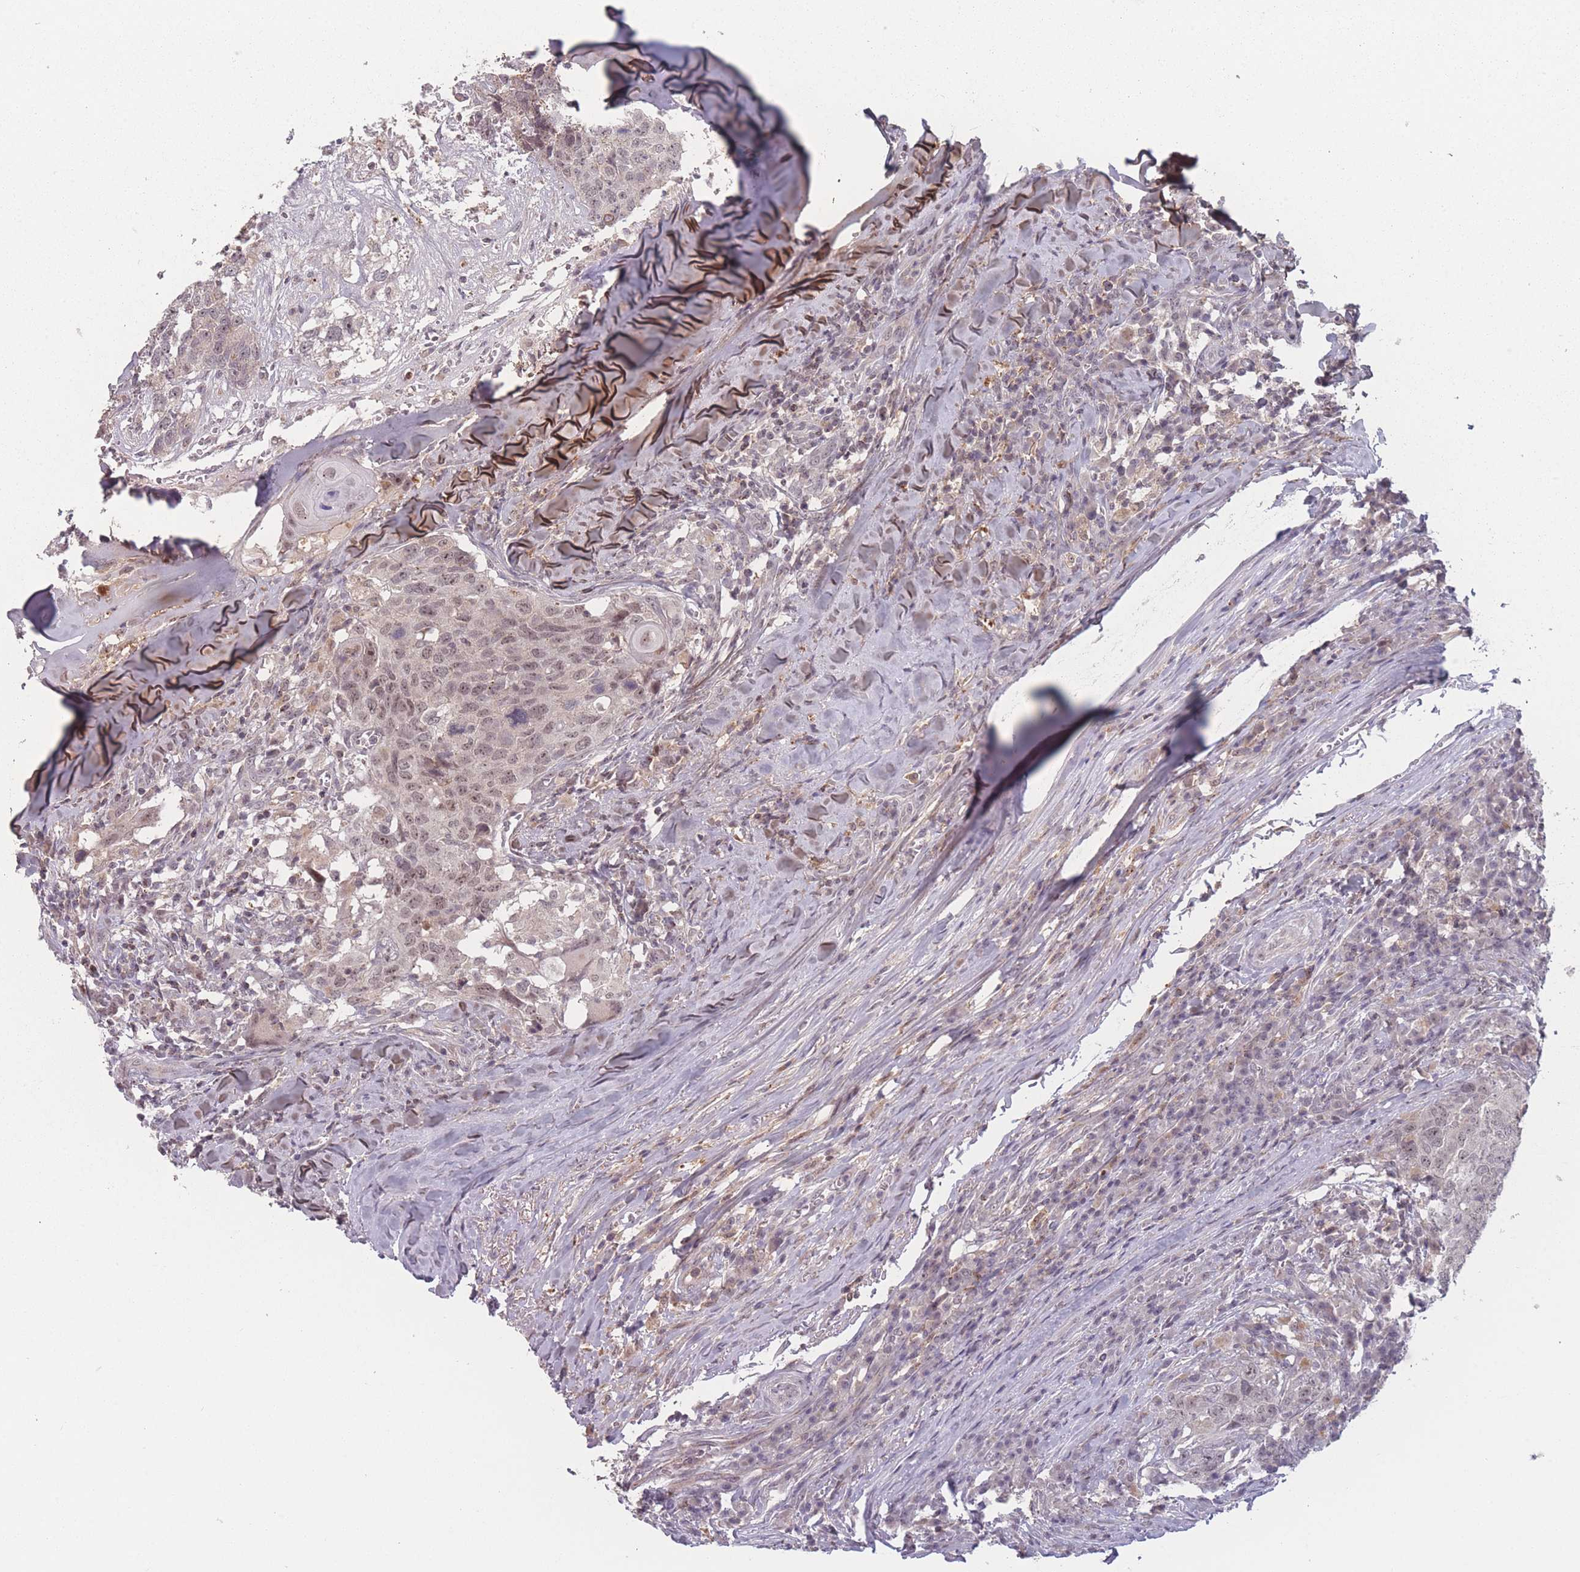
{"staining": {"intensity": "weak", "quantity": ">75%", "location": "nuclear"}, "tissue": "head and neck cancer", "cell_type": "Tumor cells", "image_type": "cancer", "snomed": [{"axis": "morphology", "description": "Normal tissue, NOS"}, {"axis": "morphology", "description": "Squamous cell carcinoma, NOS"}, {"axis": "topography", "description": "Skeletal muscle"}, {"axis": "topography", "description": "Vascular tissue"}, {"axis": "topography", "description": "Peripheral nerve tissue"}, {"axis": "topography", "description": "Head-Neck"}], "caption": "IHC histopathology image of head and neck cancer stained for a protein (brown), which demonstrates low levels of weak nuclear staining in about >75% of tumor cells.", "gene": "TMEM232", "patient": {"sex": "male", "age": 66}}